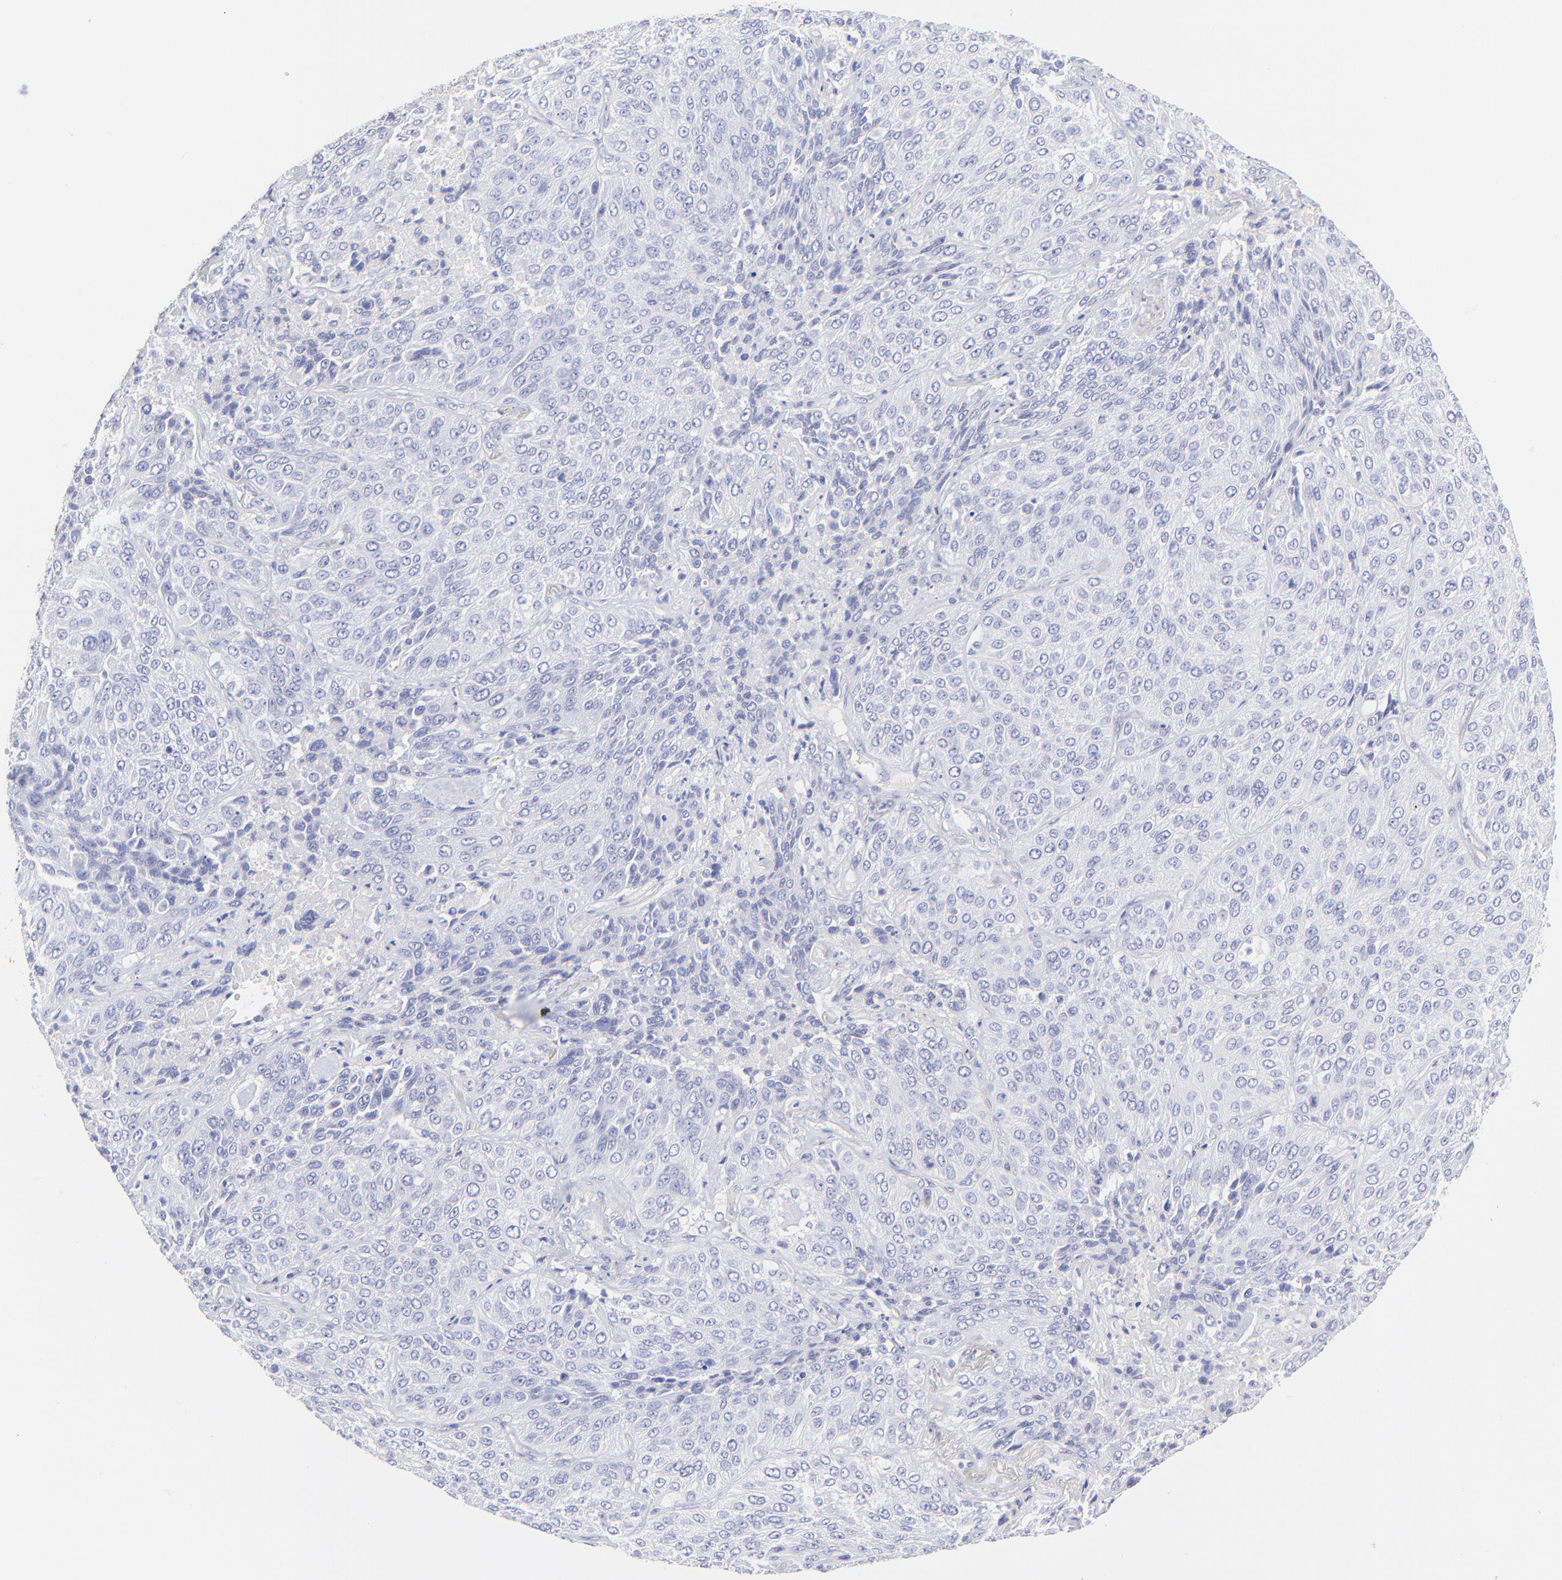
{"staining": {"intensity": "negative", "quantity": "none", "location": "none"}, "tissue": "lung cancer", "cell_type": "Tumor cells", "image_type": "cancer", "snomed": [{"axis": "morphology", "description": "Squamous cell carcinoma, NOS"}, {"axis": "topography", "description": "Lung"}], "caption": "Immunohistochemistry image of human squamous cell carcinoma (lung) stained for a protein (brown), which displays no positivity in tumor cells.", "gene": "ASB9", "patient": {"sex": "male", "age": 54}}